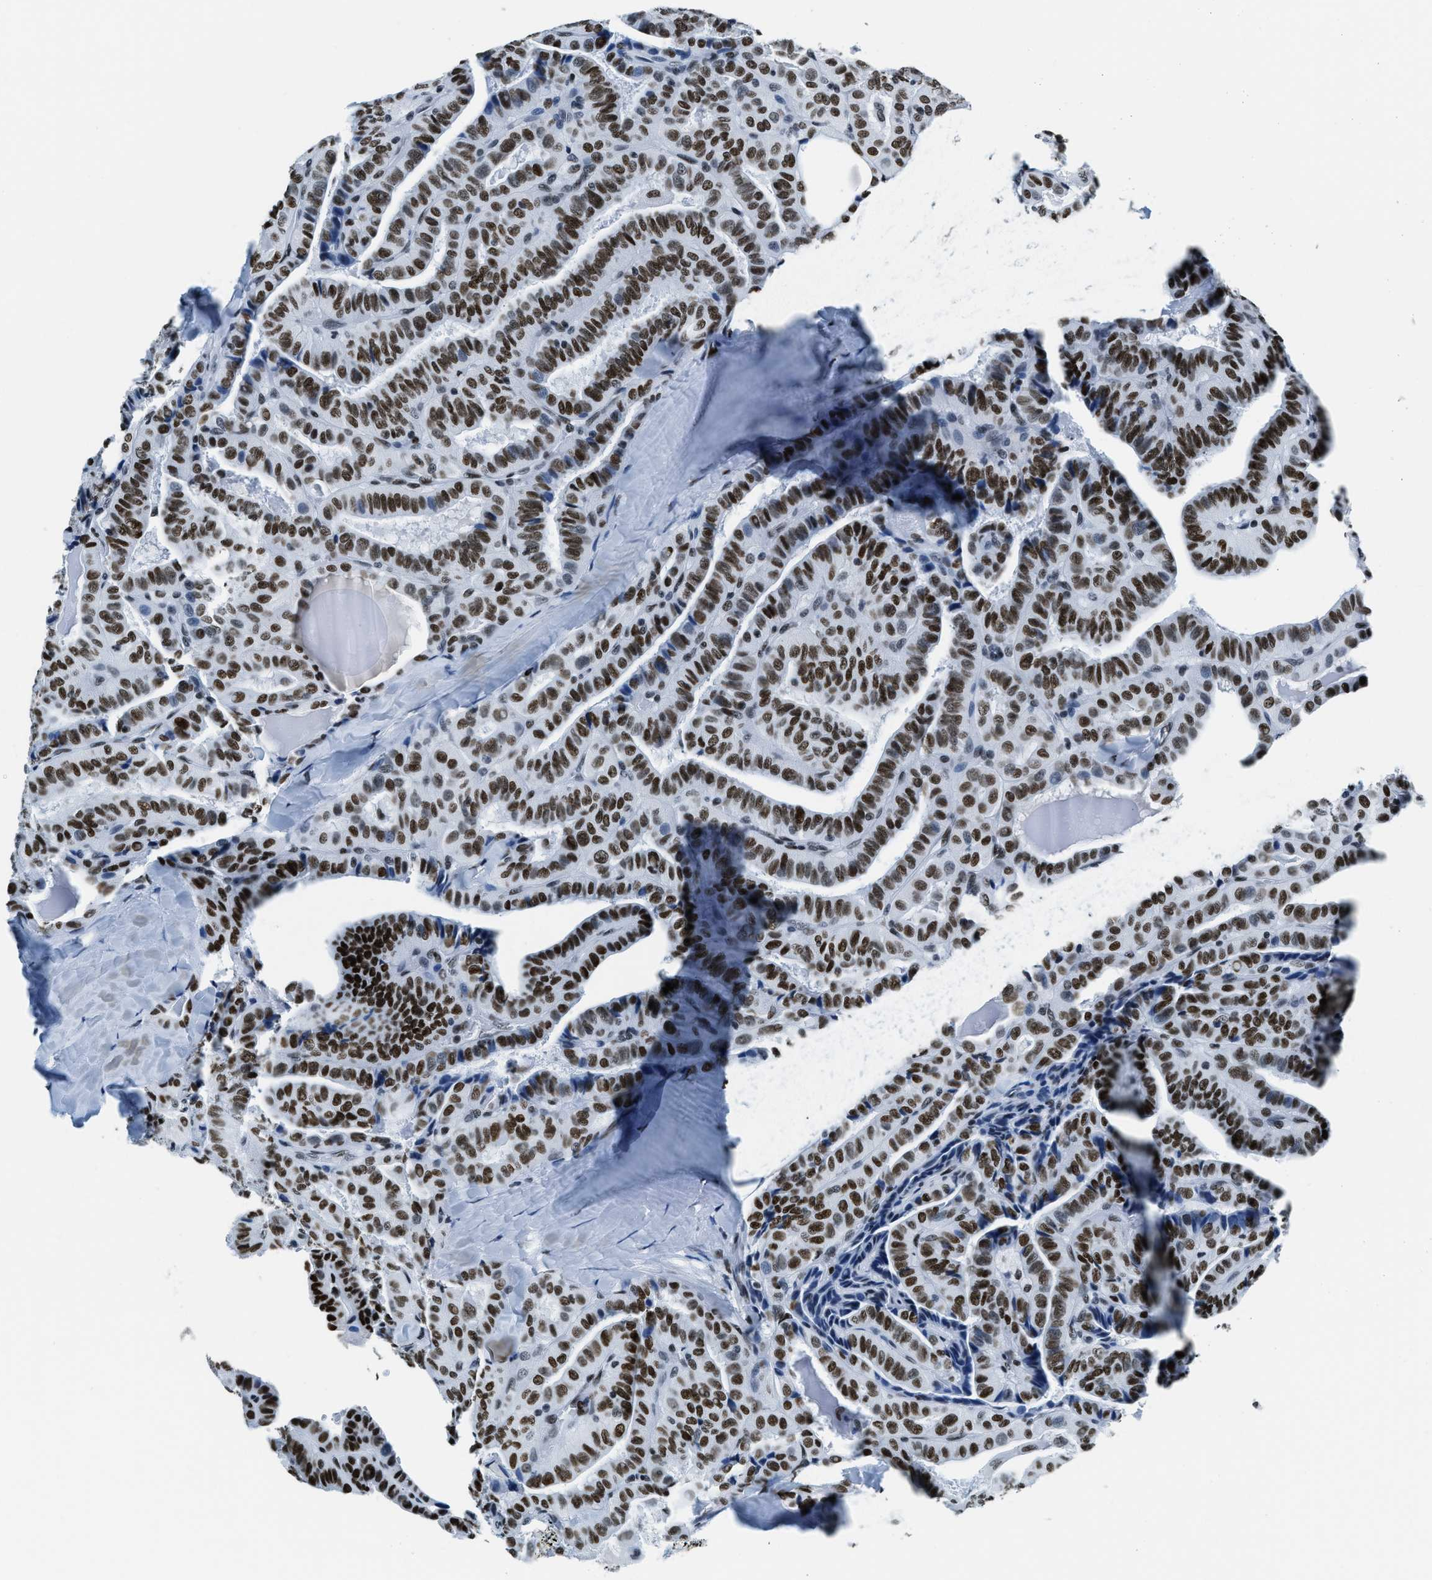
{"staining": {"intensity": "strong", "quantity": ">75%", "location": "nuclear"}, "tissue": "thyroid cancer", "cell_type": "Tumor cells", "image_type": "cancer", "snomed": [{"axis": "morphology", "description": "Papillary adenocarcinoma, NOS"}, {"axis": "topography", "description": "Thyroid gland"}], "caption": "This is a photomicrograph of immunohistochemistry staining of thyroid cancer (papillary adenocarcinoma), which shows strong positivity in the nuclear of tumor cells.", "gene": "TOP1", "patient": {"sex": "male", "age": 77}}